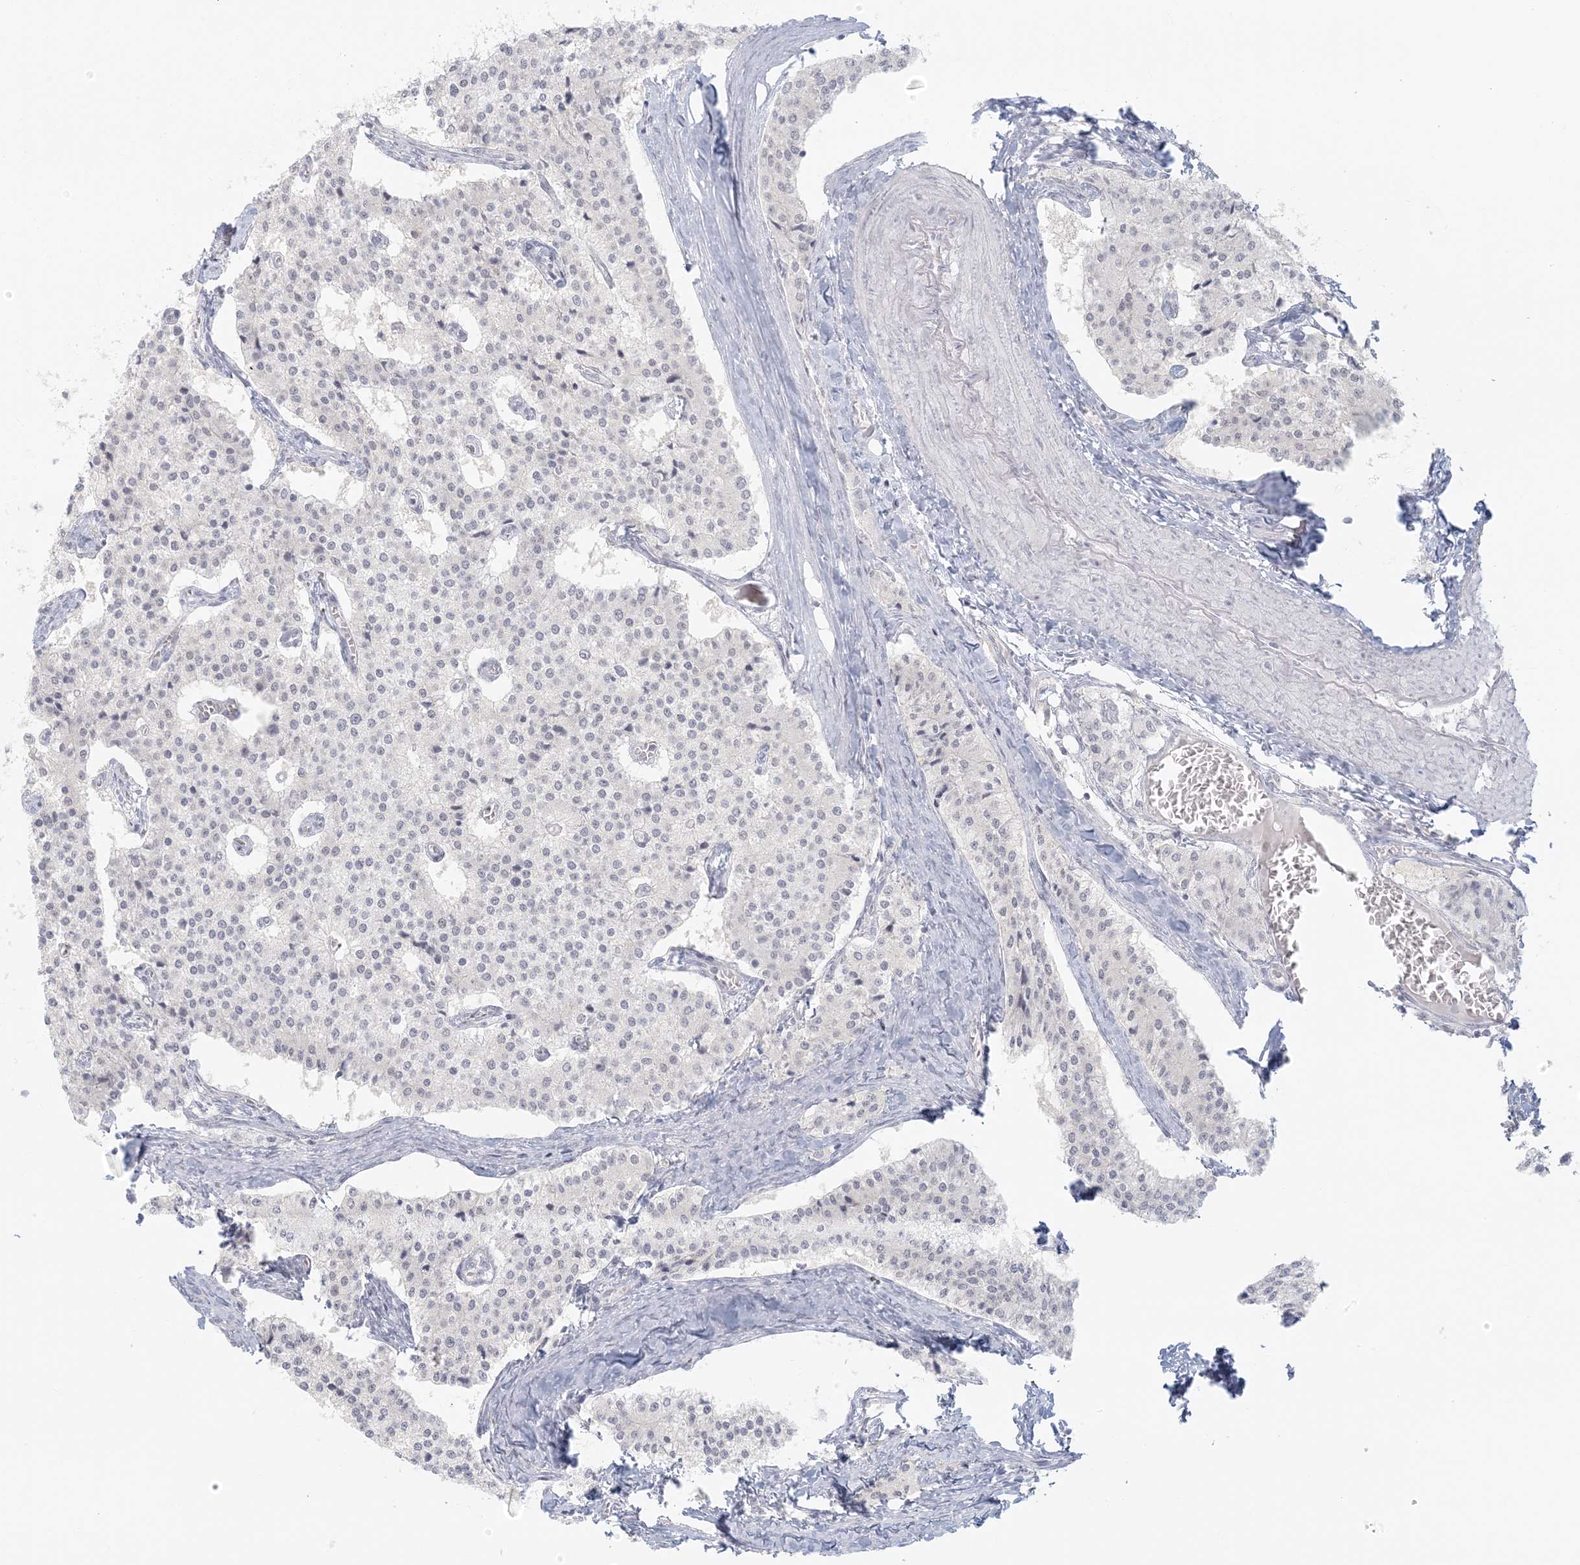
{"staining": {"intensity": "negative", "quantity": "none", "location": "none"}, "tissue": "carcinoid", "cell_type": "Tumor cells", "image_type": "cancer", "snomed": [{"axis": "morphology", "description": "Carcinoid, malignant, NOS"}, {"axis": "topography", "description": "Colon"}], "caption": "This is an IHC micrograph of human carcinoid. There is no staining in tumor cells.", "gene": "LIPT1", "patient": {"sex": "female", "age": 52}}